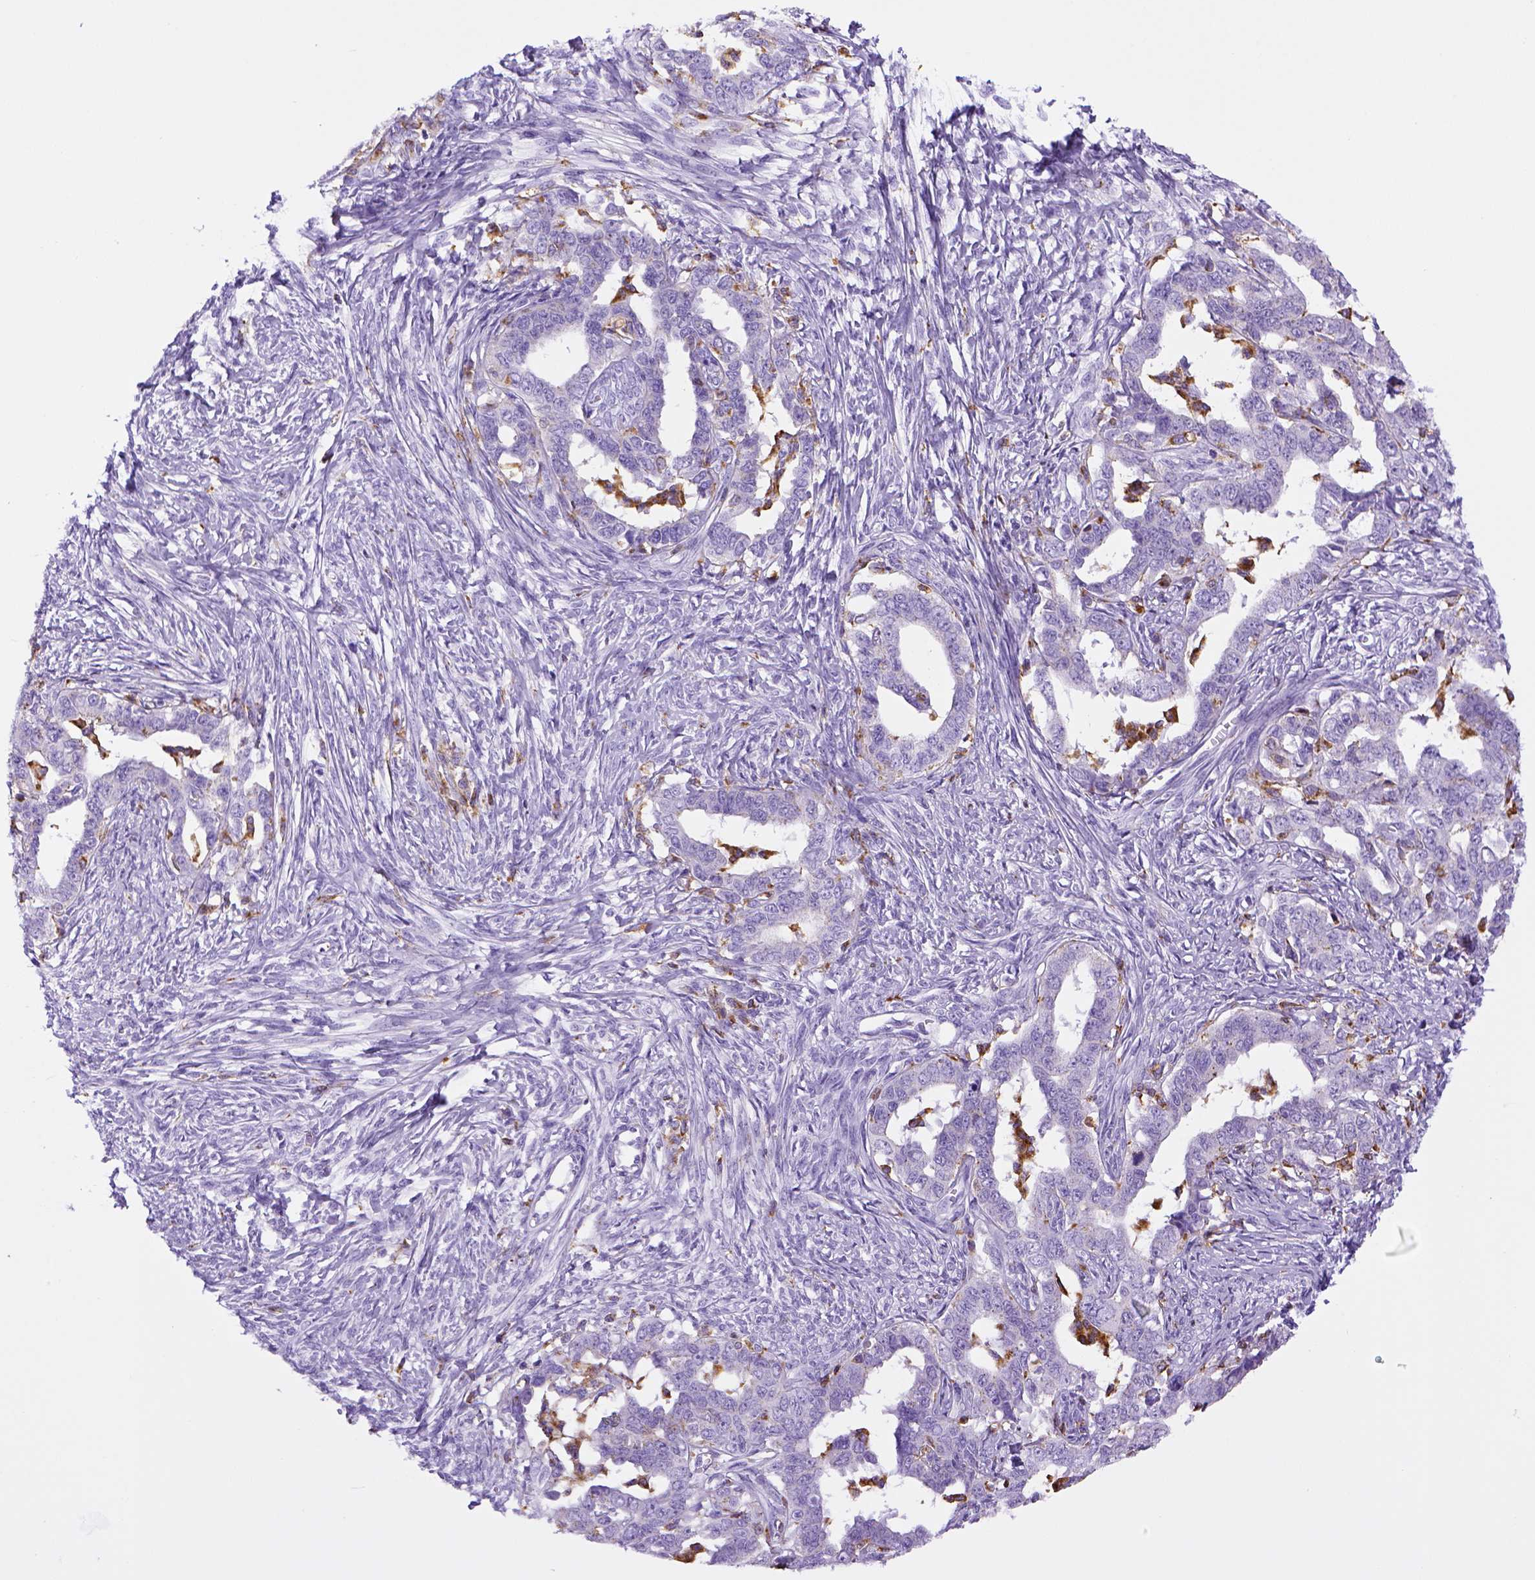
{"staining": {"intensity": "negative", "quantity": "none", "location": "none"}, "tissue": "ovarian cancer", "cell_type": "Tumor cells", "image_type": "cancer", "snomed": [{"axis": "morphology", "description": "Cystadenocarcinoma, serous, NOS"}, {"axis": "topography", "description": "Ovary"}], "caption": "Tumor cells are negative for protein expression in human serous cystadenocarcinoma (ovarian). (Brightfield microscopy of DAB (3,3'-diaminobenzidine) immunohistochemistry at high magnification).", "gene": "CD68", "patient": {"sex": "female", "age": 69}}